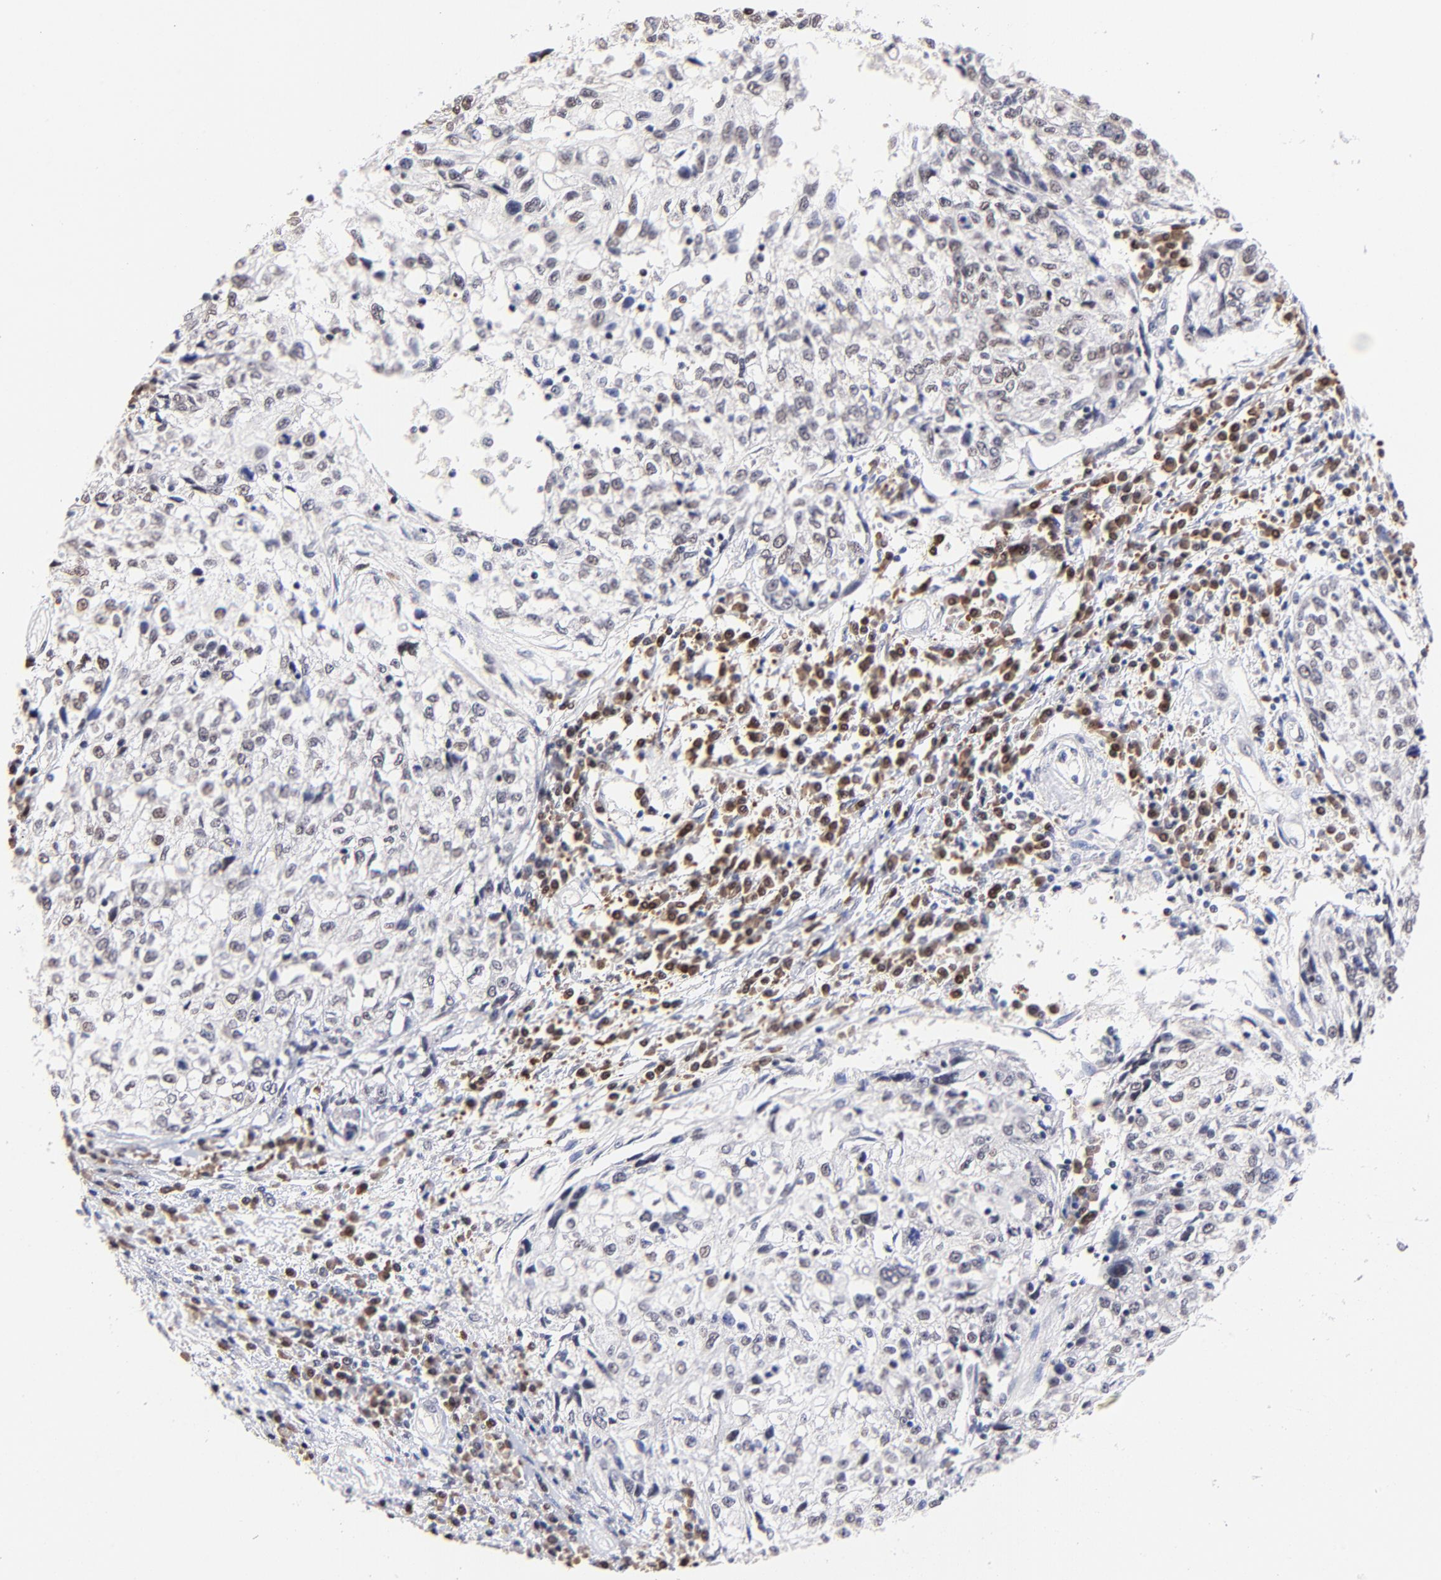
{"staining": {"intensity": "negative", "quantity": "none", "location": "none"}, "tissue": "cervical cancer", "cell_type": "Tumor cells", "image_type": "cancer", "snomed": [{"axis": "morphology", "description": "Squamous cell carcinoma, NOS"}, {"axis": "topography", "description": "Cervix"}], "caption": "There is no significant positivity in tumor cells of cervical squamous cell carcinoma.", "gene": "ZNF155", "patient": {"sex": "female", "age": 57}}